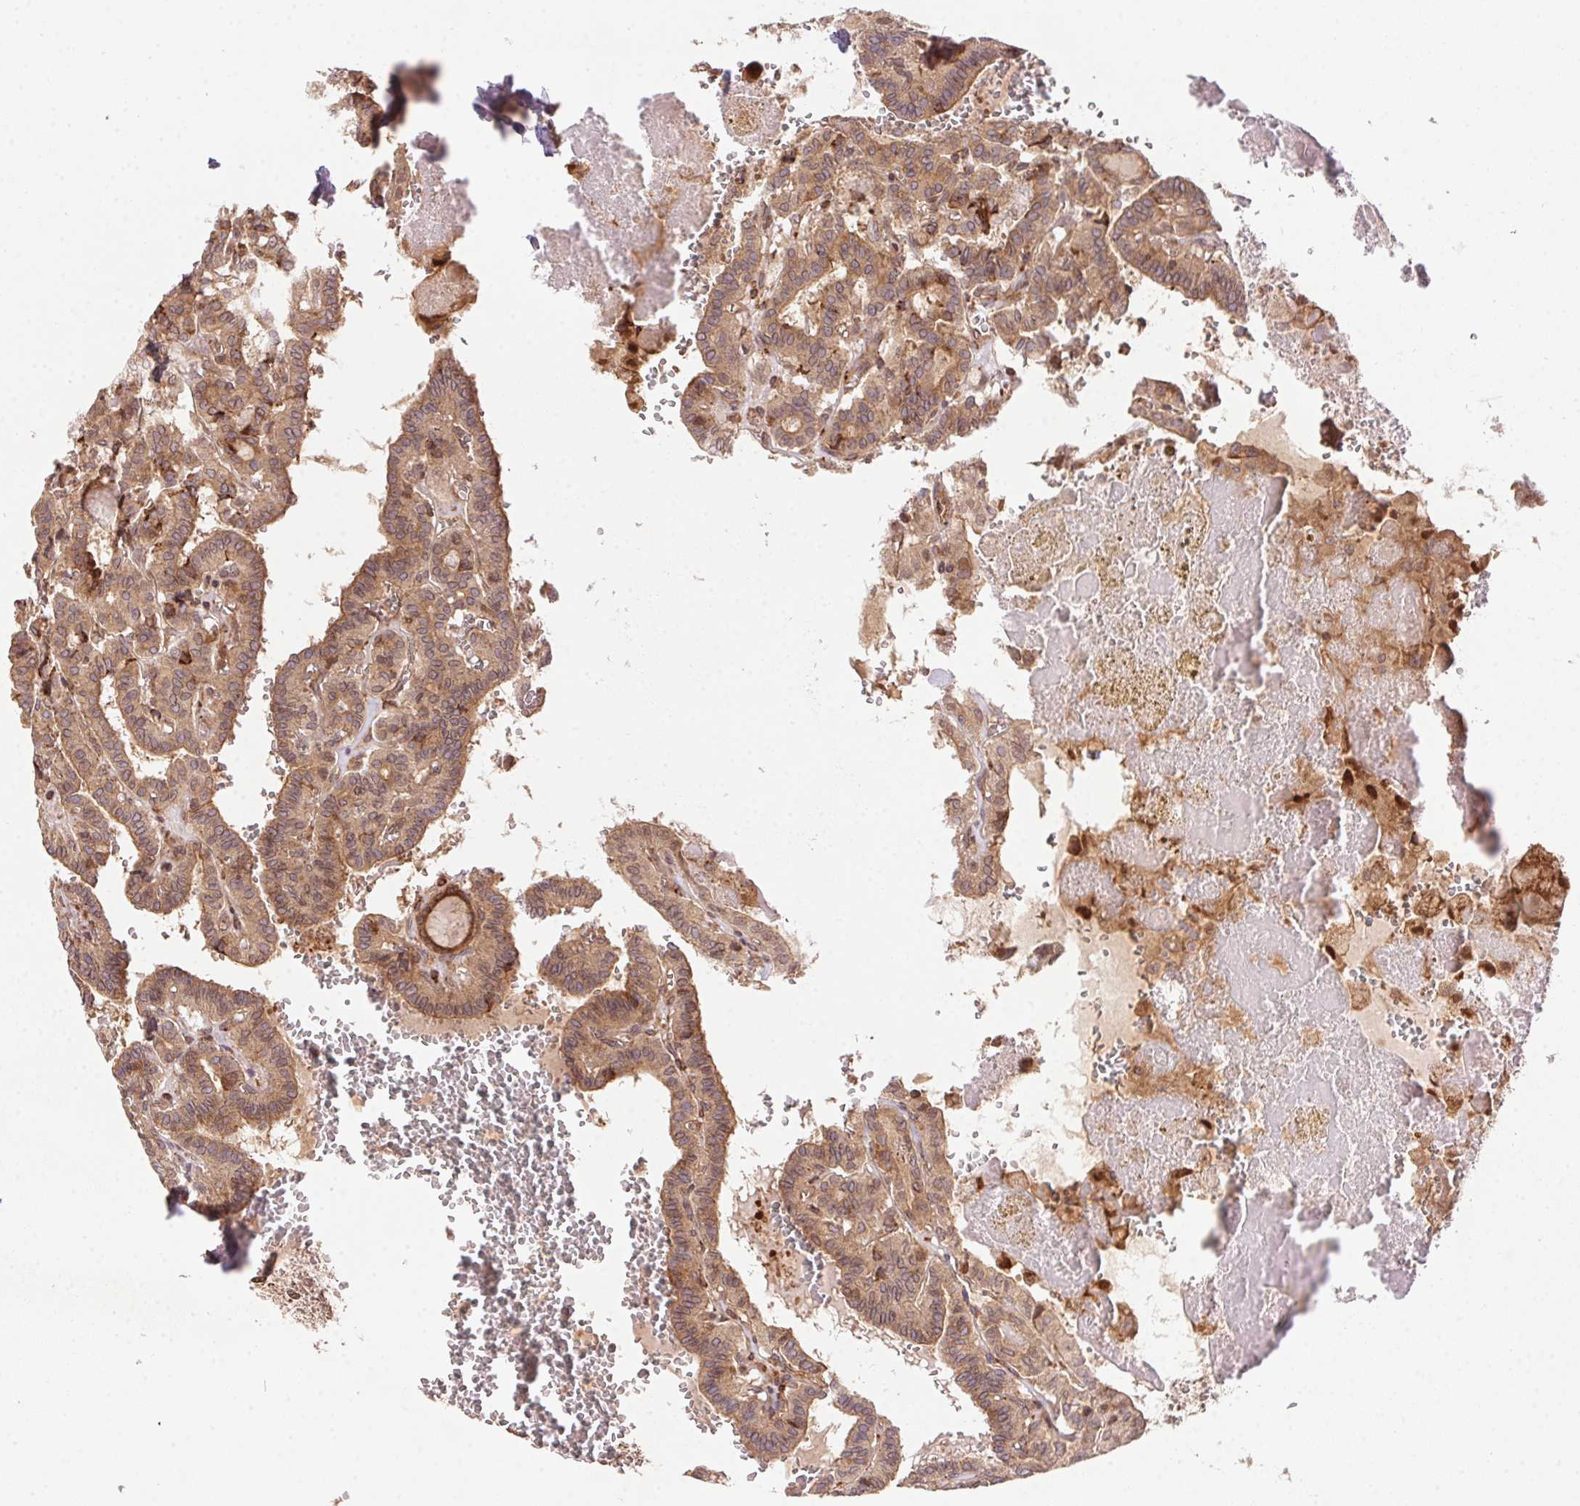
{"staining": {"intensity": "weak", "quantity": ">75%", "location": "cytoplasmic/membranous"}, "tissue": "thyroid cancer", "cell_type": "Tumor cells", "image_type": "cancer", "snomed": [{"axis": "morphology", "description": "Papillary adenocarcinoma, NOS"}, {"axis": "topography", "description": "Thyroid gland"}], "caption": "Immunohistochemistry micrograph of neoplastic tissue: thyroid cancer (papillary adenocarcinoma) stained using immunohistochemistry (IHC) shows low levels of weak protein expression localized specifically in the cytoplasmic/membranous of tumor cells, appearing as a cytoplasmic/membranous brown color.", "gene": "MEX3D", "patient": {"sex": "female", "age": 21}}